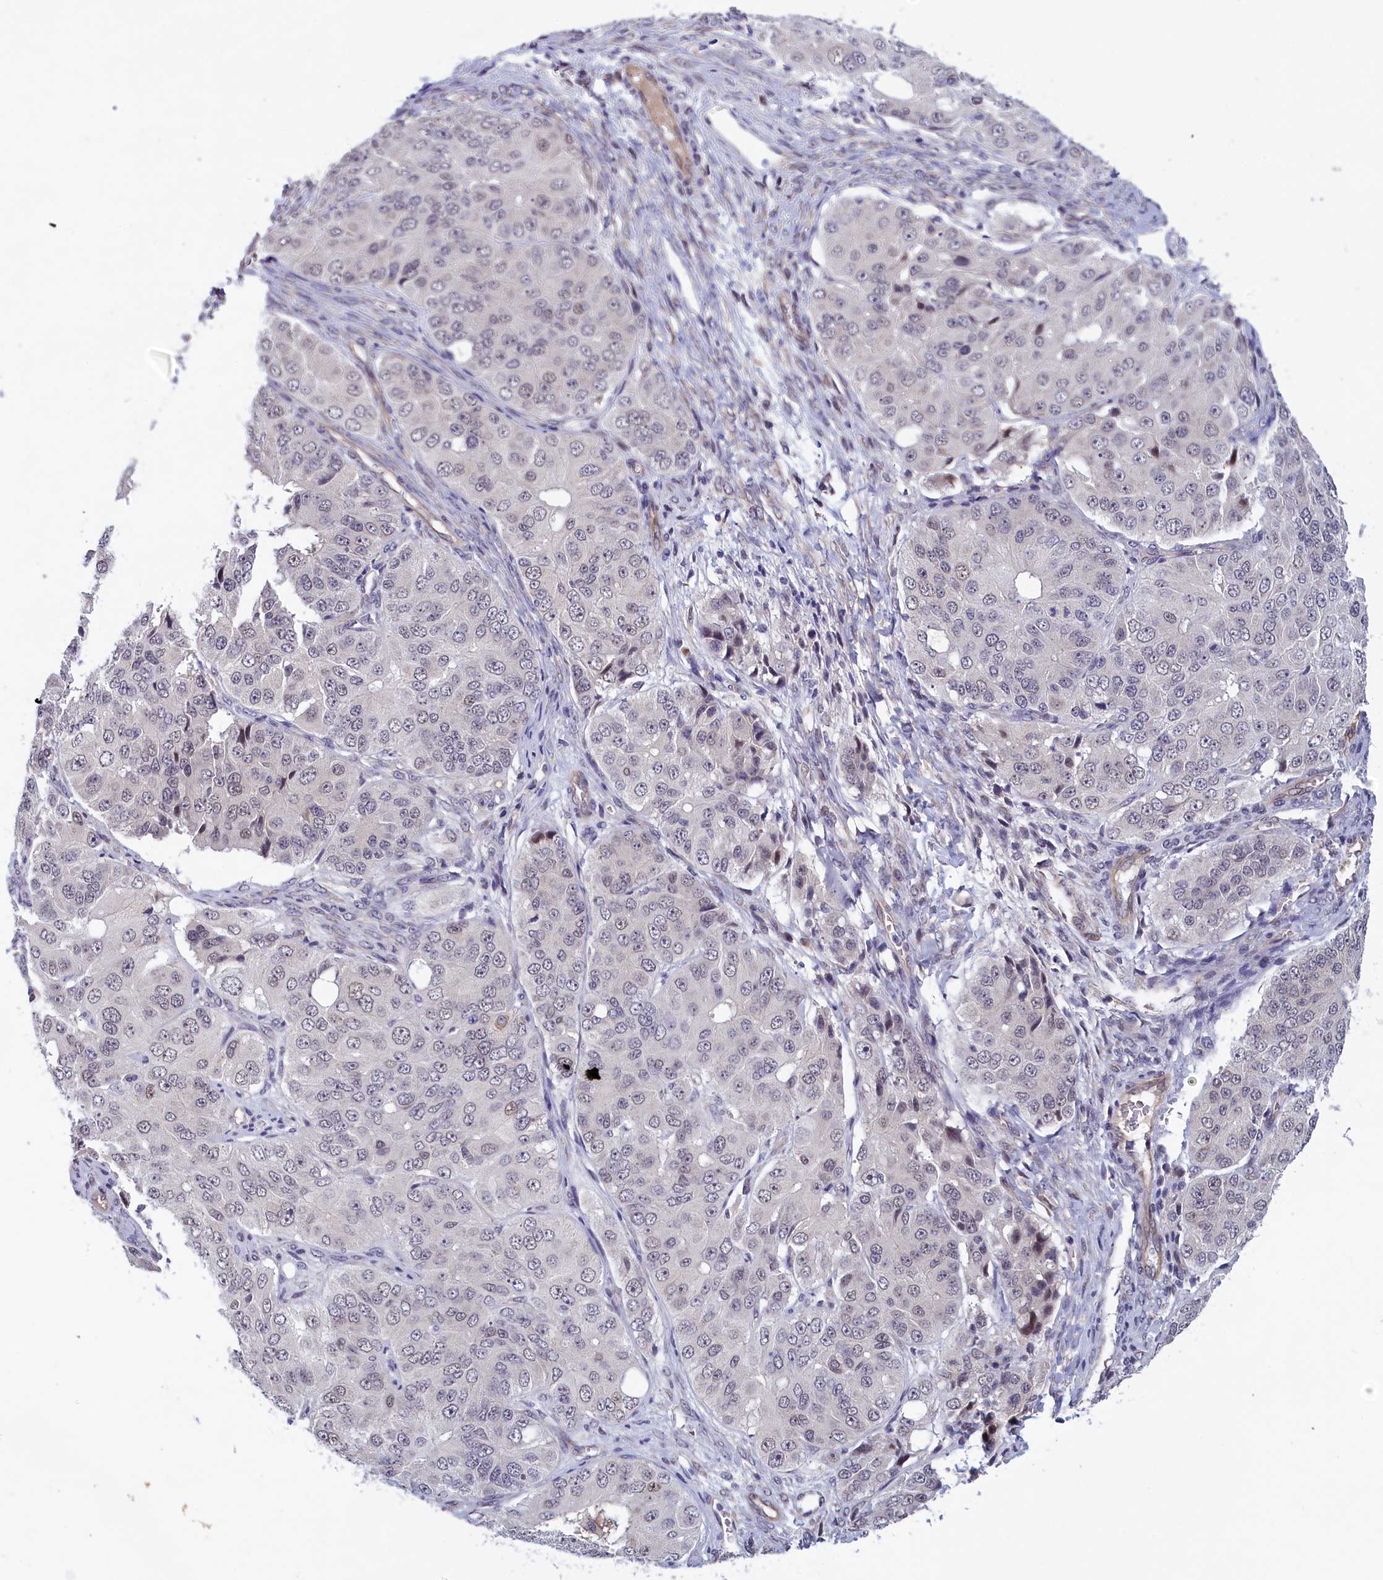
{"staining": {"intensity": "weak", "quantity": "<25%", "location": "nuclear"}, "tissue": "ovarian cancer", "cell_type": "Tumor cells", "image_type": "cancer", "snomed": [{"axis": "morphology", "description": "Carcinoma, endometroid"}, {"axis": "topography", "description": "Ovary"}], "caption": "The photomicrograph demonstrates no staining of tumor cells in endometroid carcinoma (ovarian). (Brightfield microscopy of DAB immunohistochemistry at high magnification).", "gene": "IGFALS", "patient": {"sex": "female", "age": 51}}